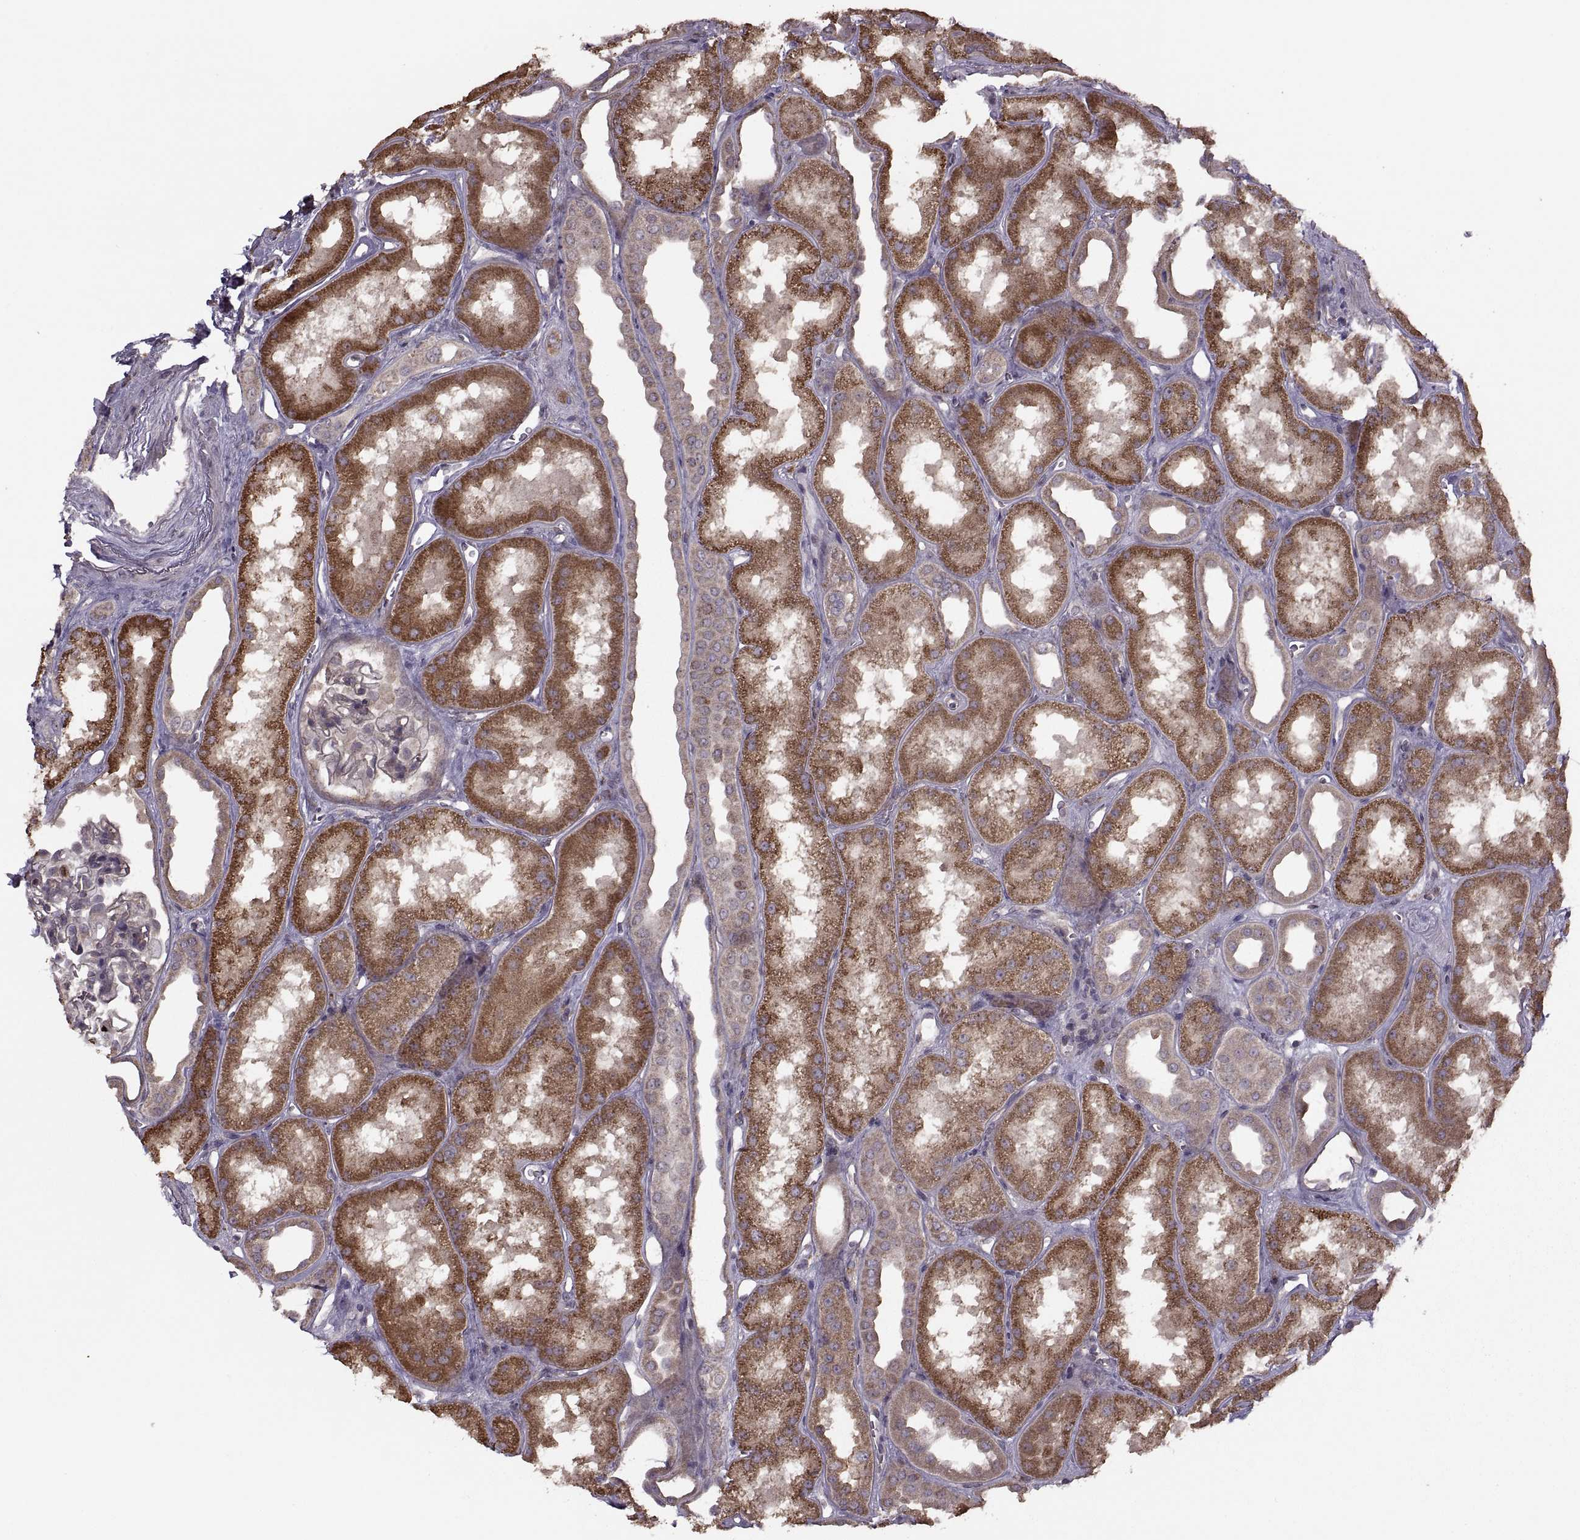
{"staining": {"intensity": "moderate", "quantity": "<25%", "location": "cytoplasmic/membranous"}, "tissue": "kidney", "cell_type": "Cells in glomeruli", "image_type": "normal", "snomed": [{"axis": "morphology", "description": "Normal tissue, NOS"}, {"axis": "topography", "description": "Kidney"}], "caption": "High-power microscopy captured an immunohistochemistry micrograph of benign kidney, revealing moderate cytoplasmic/membranous expression in about <25% of cells in glomeruli.", "gene": "PIERCE1", "patient": {"sex": "male", "age": 61}}